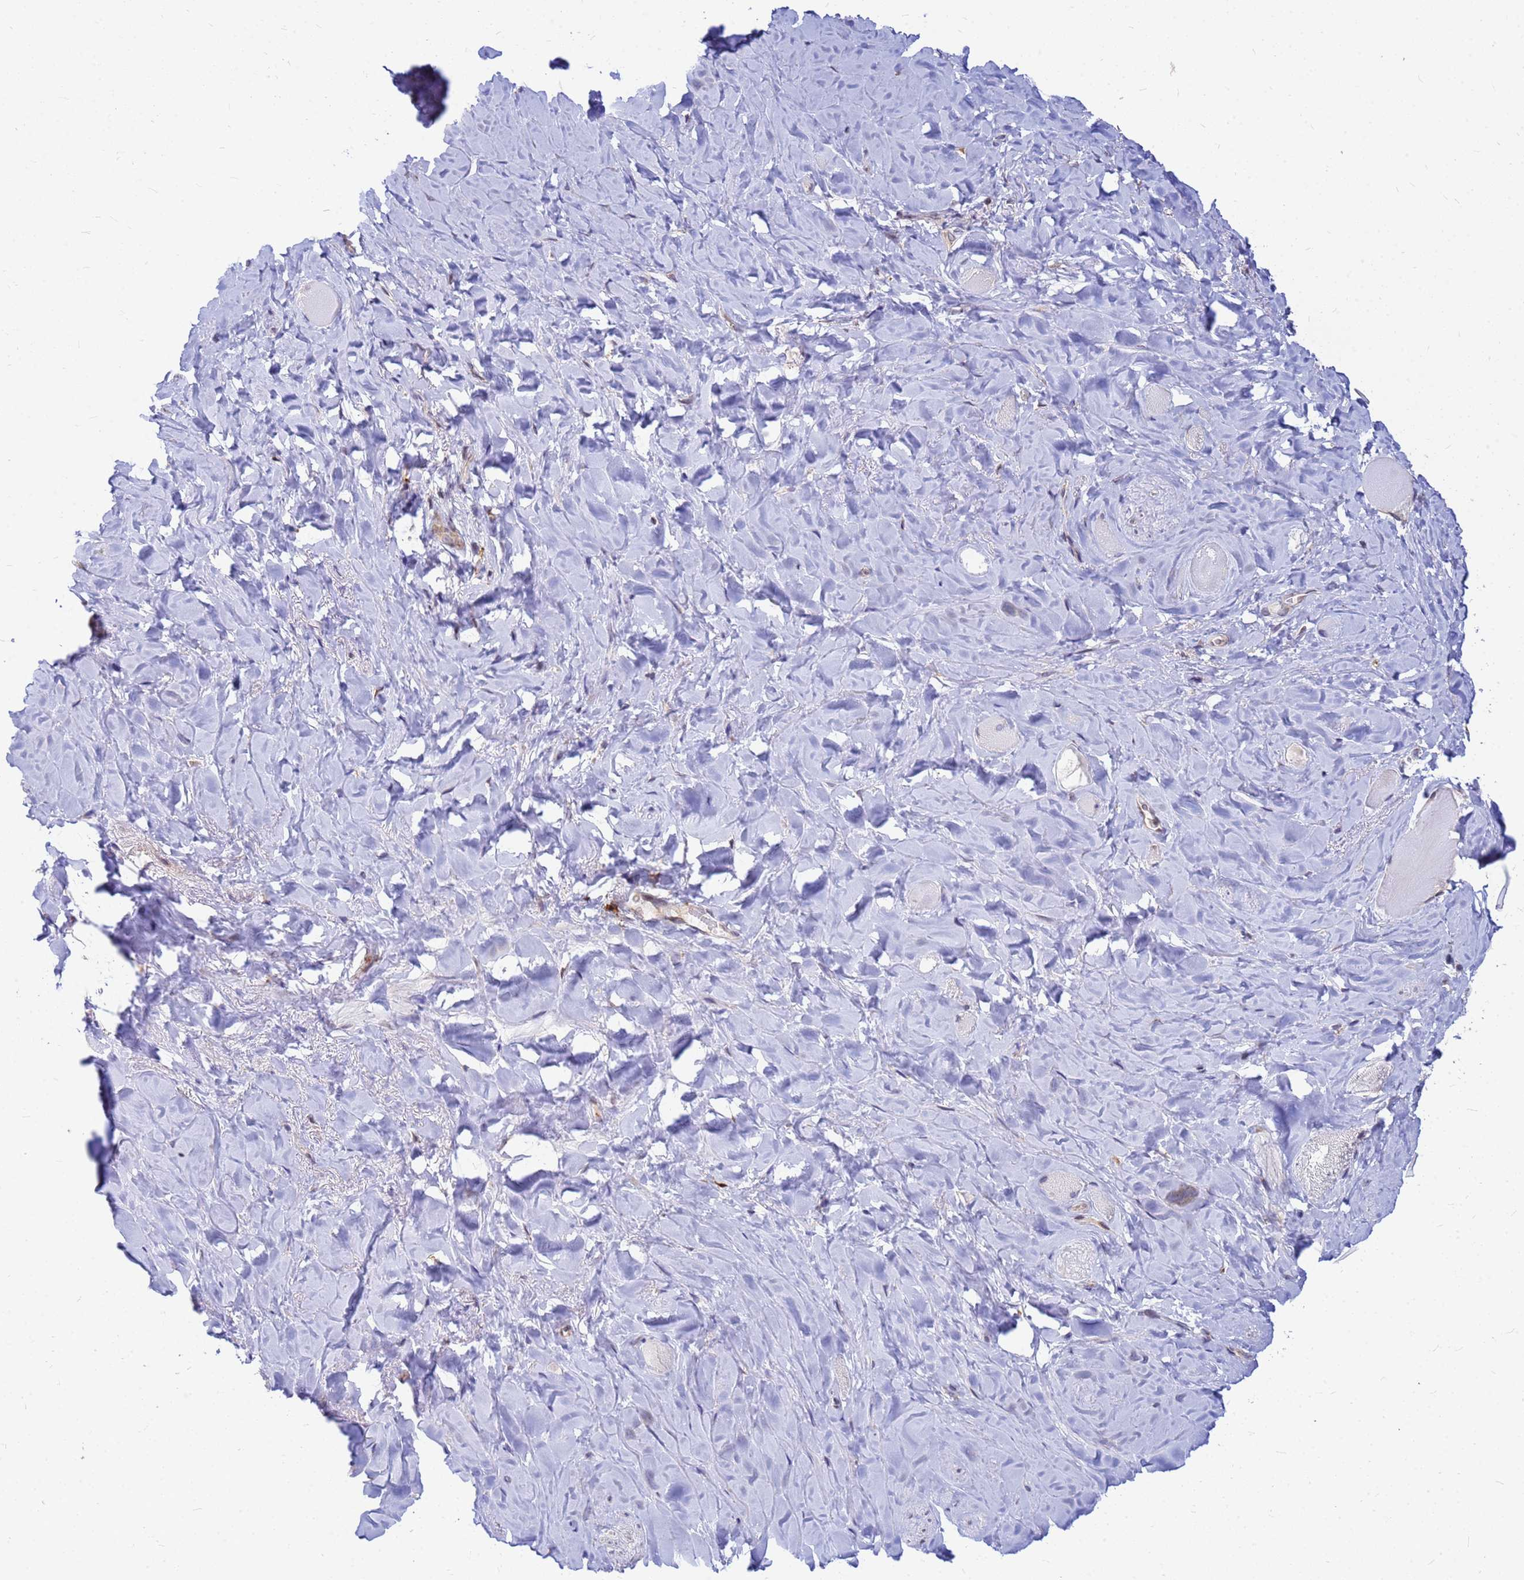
{"staining": {"intensity": "negative", "quantity": "none", "location": "none"}, "tissue": "smooth muscle", "cell_type": "Smooth muscle cells", "image_type": "normal", "snomed": [{"axis": "morphology", "description": "Normal tissue, NOS"}, {"axis": "topography", "description": "Smooth muscle"}, {"axis": "topography", "description": "Peripheral nerve tissue"}], "caption": "Micrograph shows no significant protein expression in smooth muscle cells of normal smooth muscle.", "gene": "SSR4", "patient": {"sex": "male", "age": 69}}